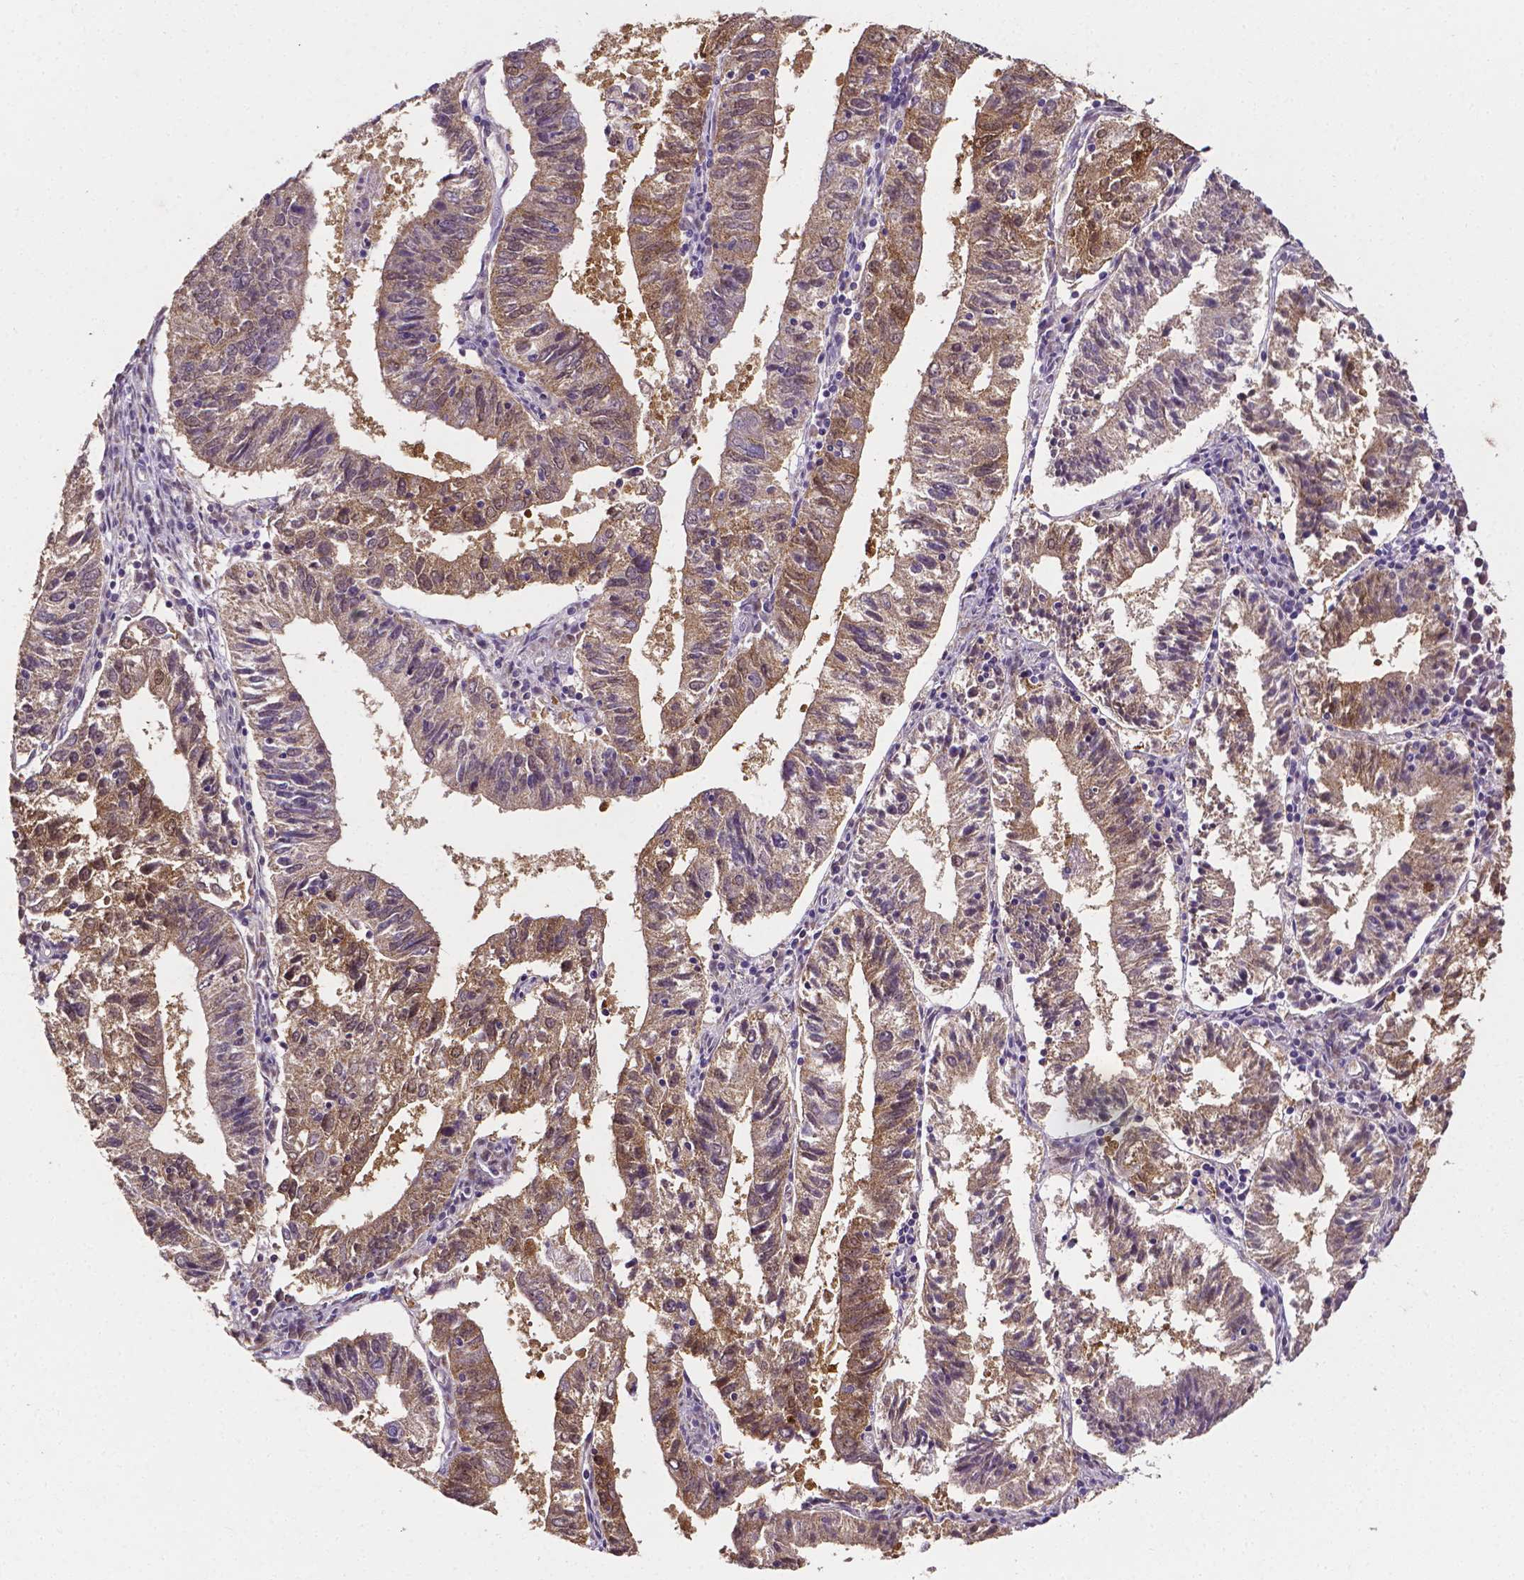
{"staining": {"intensity": "moderate", "quantity": "25%-75%", "location": "cytoplasmic/membranous,nuclear"}, "tissue": "endometrial cancer", "cell_type": "Tumor cells", "image_type": "cancer", "snomed": [{"axis": "morphology", "description": "Adenocarcinoma, NOS"}, {"axis": "topography", "description": "Endometrium"}], "caption": "Endometrial cancer stained with DAB IHC exhibits medium levels of moderate cytoplasmic/membranous and nuclear positivity in approximately 25%-75% of tumor cells. The protein of interest is shown in brown color, while the nuclei are stained blue.", "gene": "PSAT1", "patient": {"sex": "female", "age": 82}}